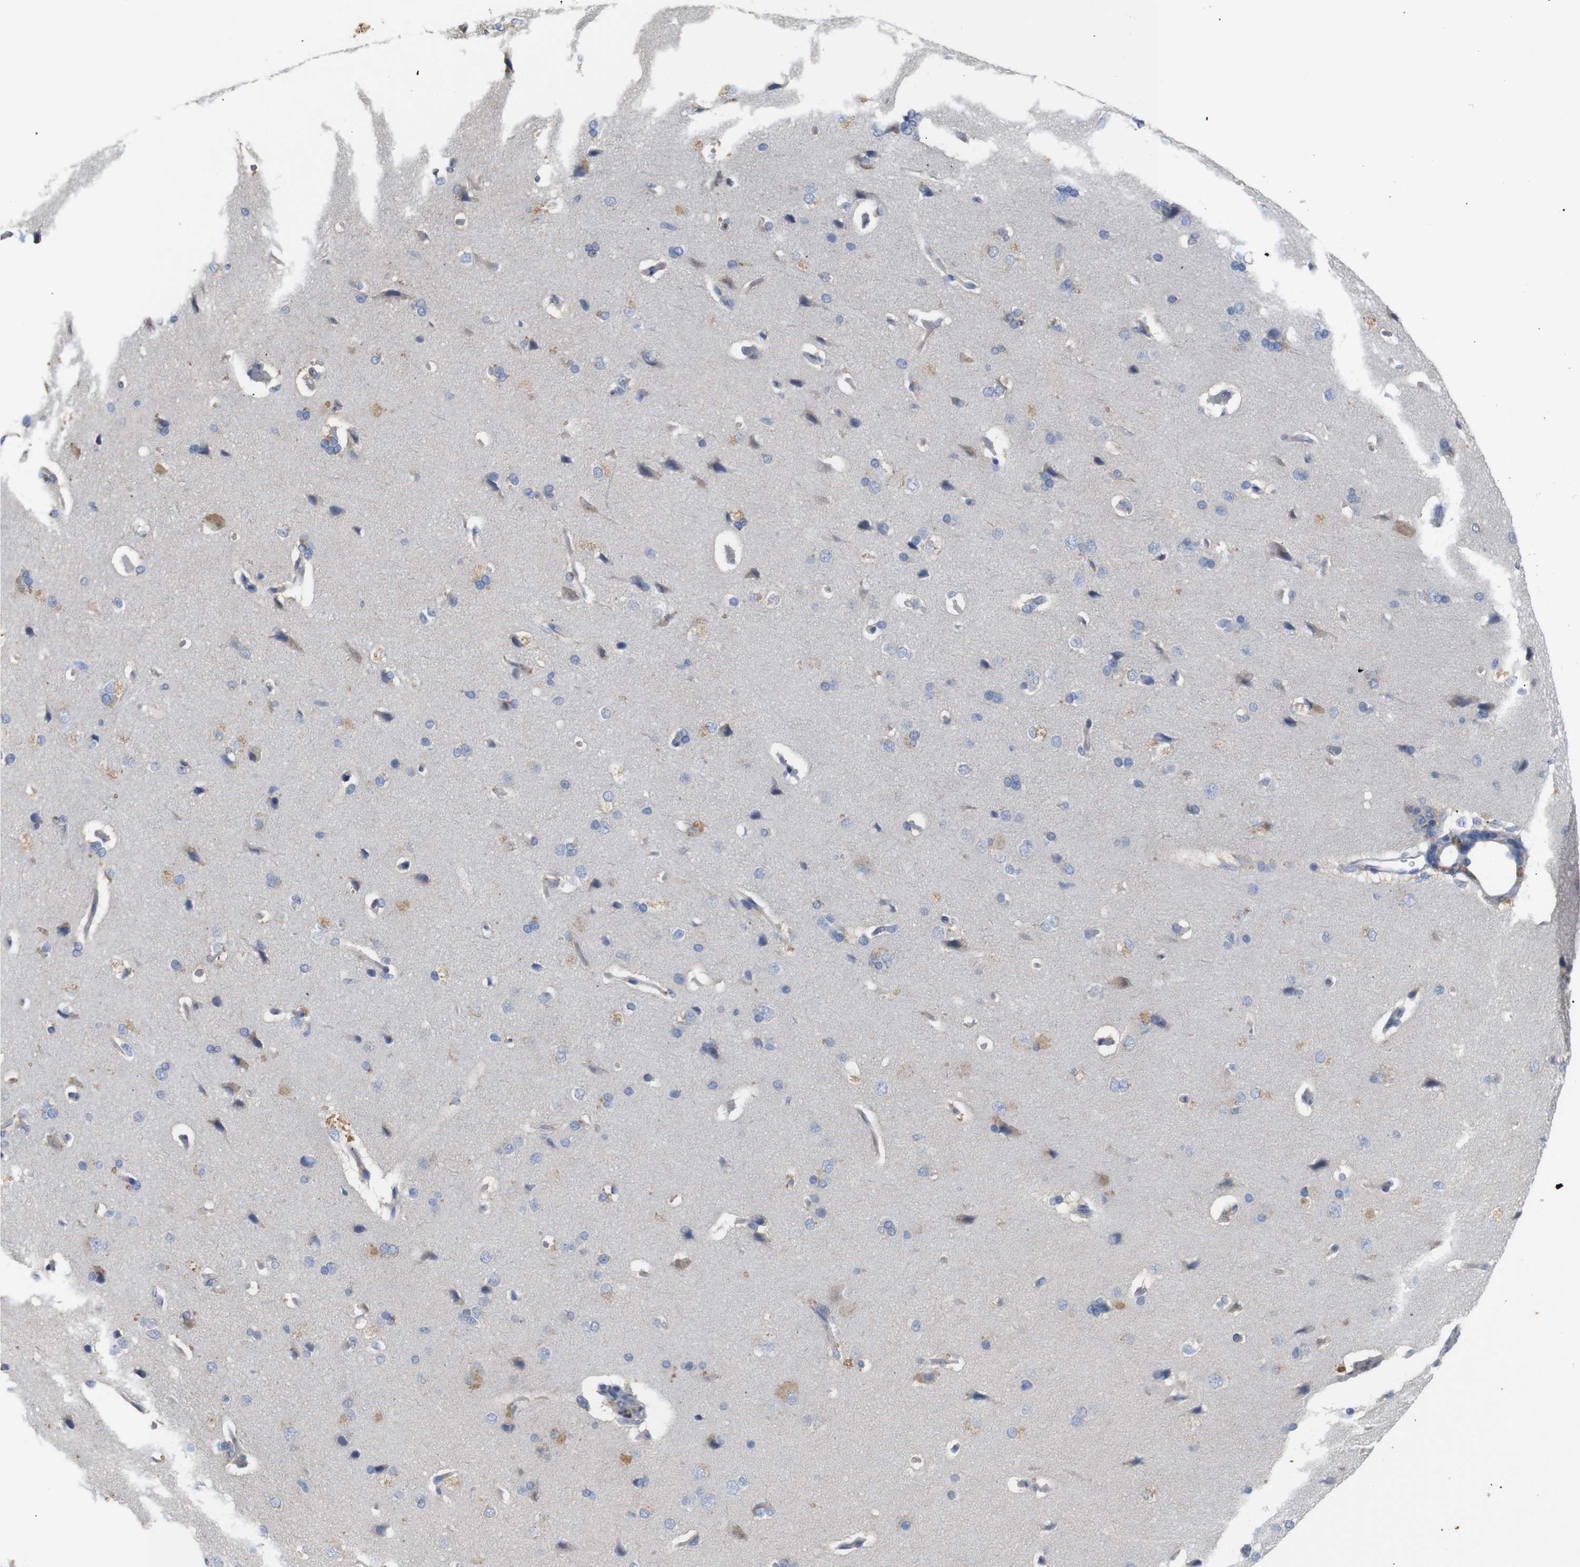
{"staining": {"intensity": "negative", "quantity": "none", "location": "none"}, "tissue": "cerebral cortex", "cell_type": "Endothelial cells", "image_type": "normal", "snomed": [{"axis": "morphology", "description": "Normal tissue, NOS"}, {"axis": "topography", "description": "Cerebral cortex"}], "caption": "Protein analysis of benign cerebral cortex shows no significant positivity in endothelial cells. (Stains: DAB immunohistochemistry with hematoxylin counter stain, Microscopy: brightfield microscopy at high magnification).", "gene": "ALOX15", "patient": {"sex": "male", "age": 62}}